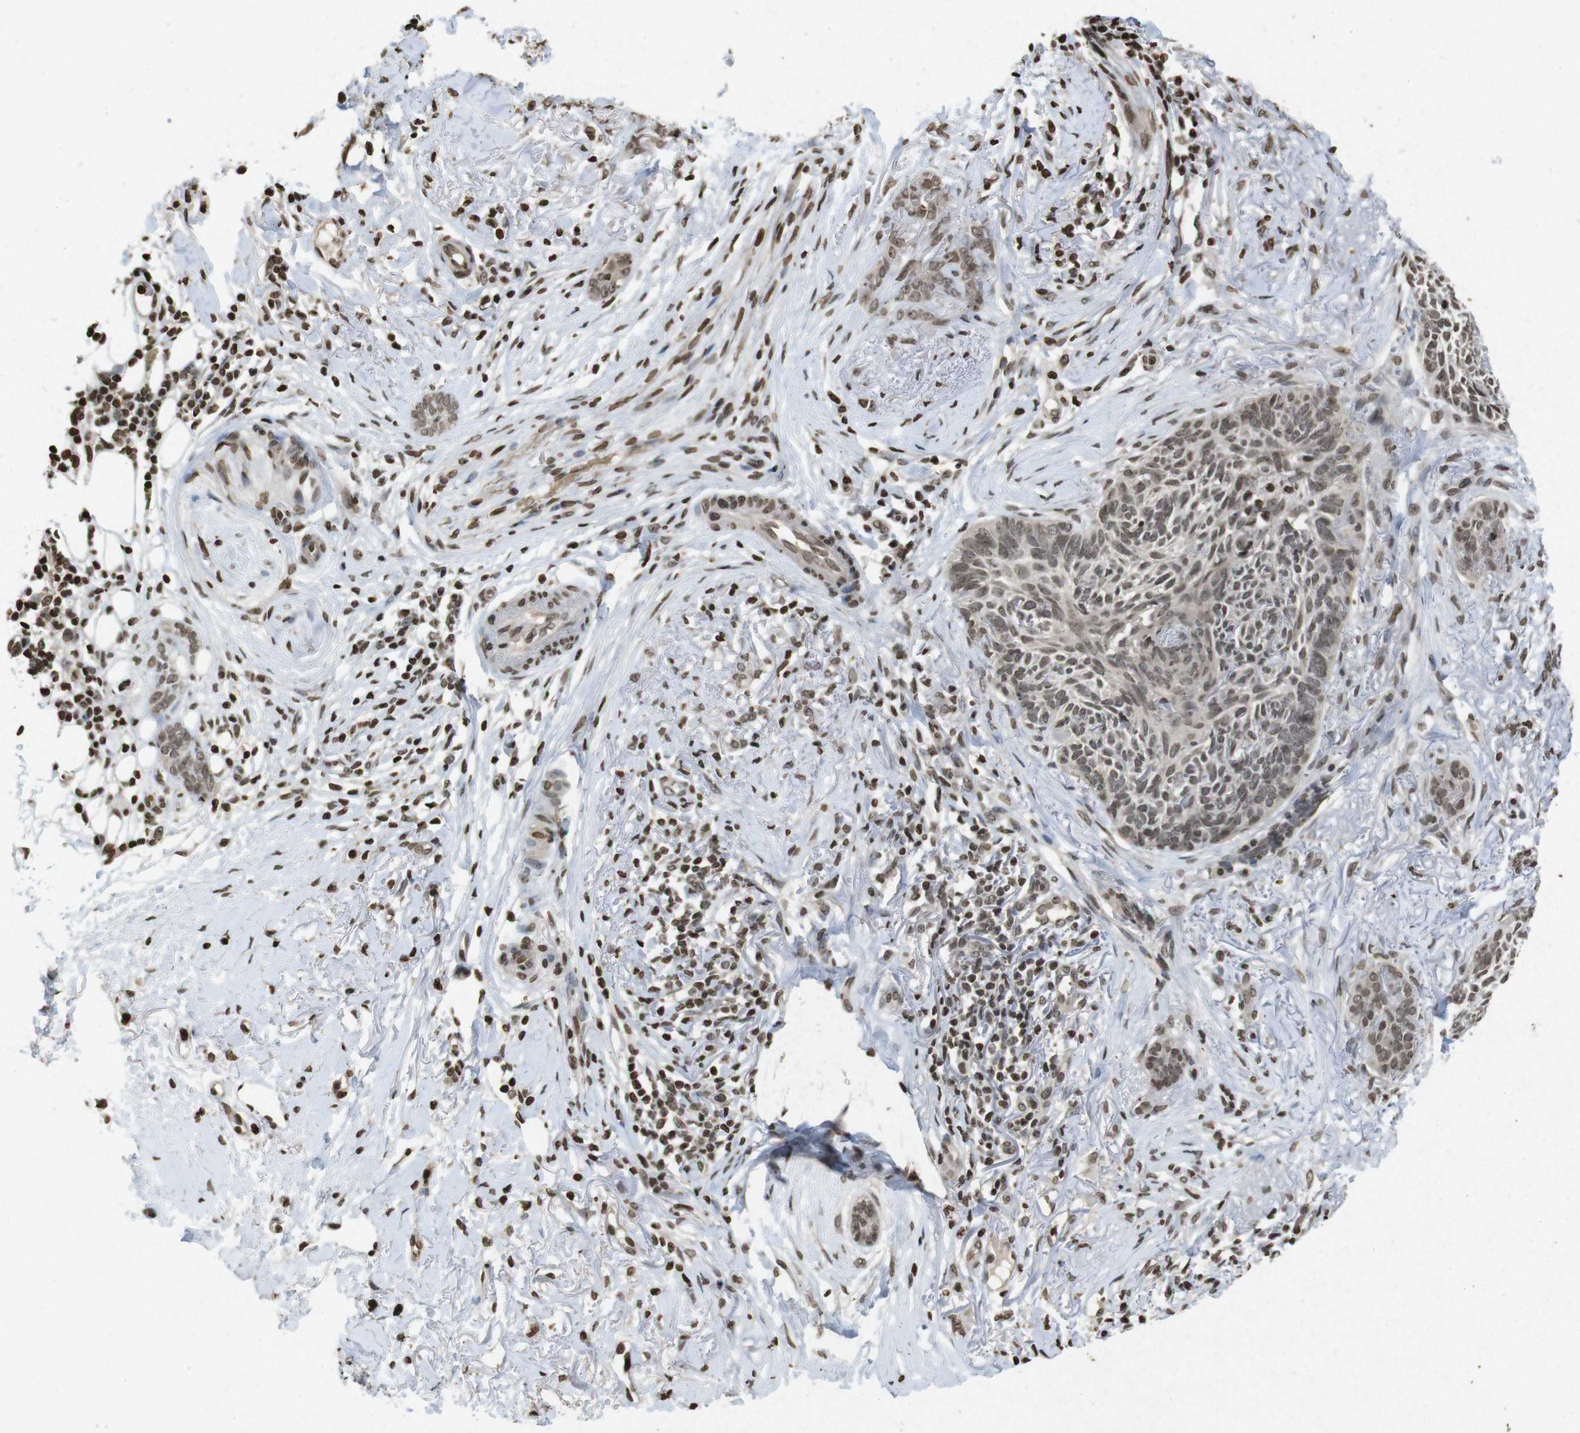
{"staining": {"intensity": "weak", "quantity": ">75%", "location": "nuclear"}, "tissue": "skin cancer", "cell_type": "Tumor cells", "image_type": "cancer", "snomed": [{"axis": "morphology", "description": "Basal cell carcinoma"}, {"axis": "topography", "description": "Skin"}], "caption": "Immunohistochemistry histopathology image of human skin cancer stained for a protein (brown), which shows low levels of weak nuclear staining in about >75% of tumor cells.", "gene": "FOXA3", "patient": {"sex": "female", "age": 84}}